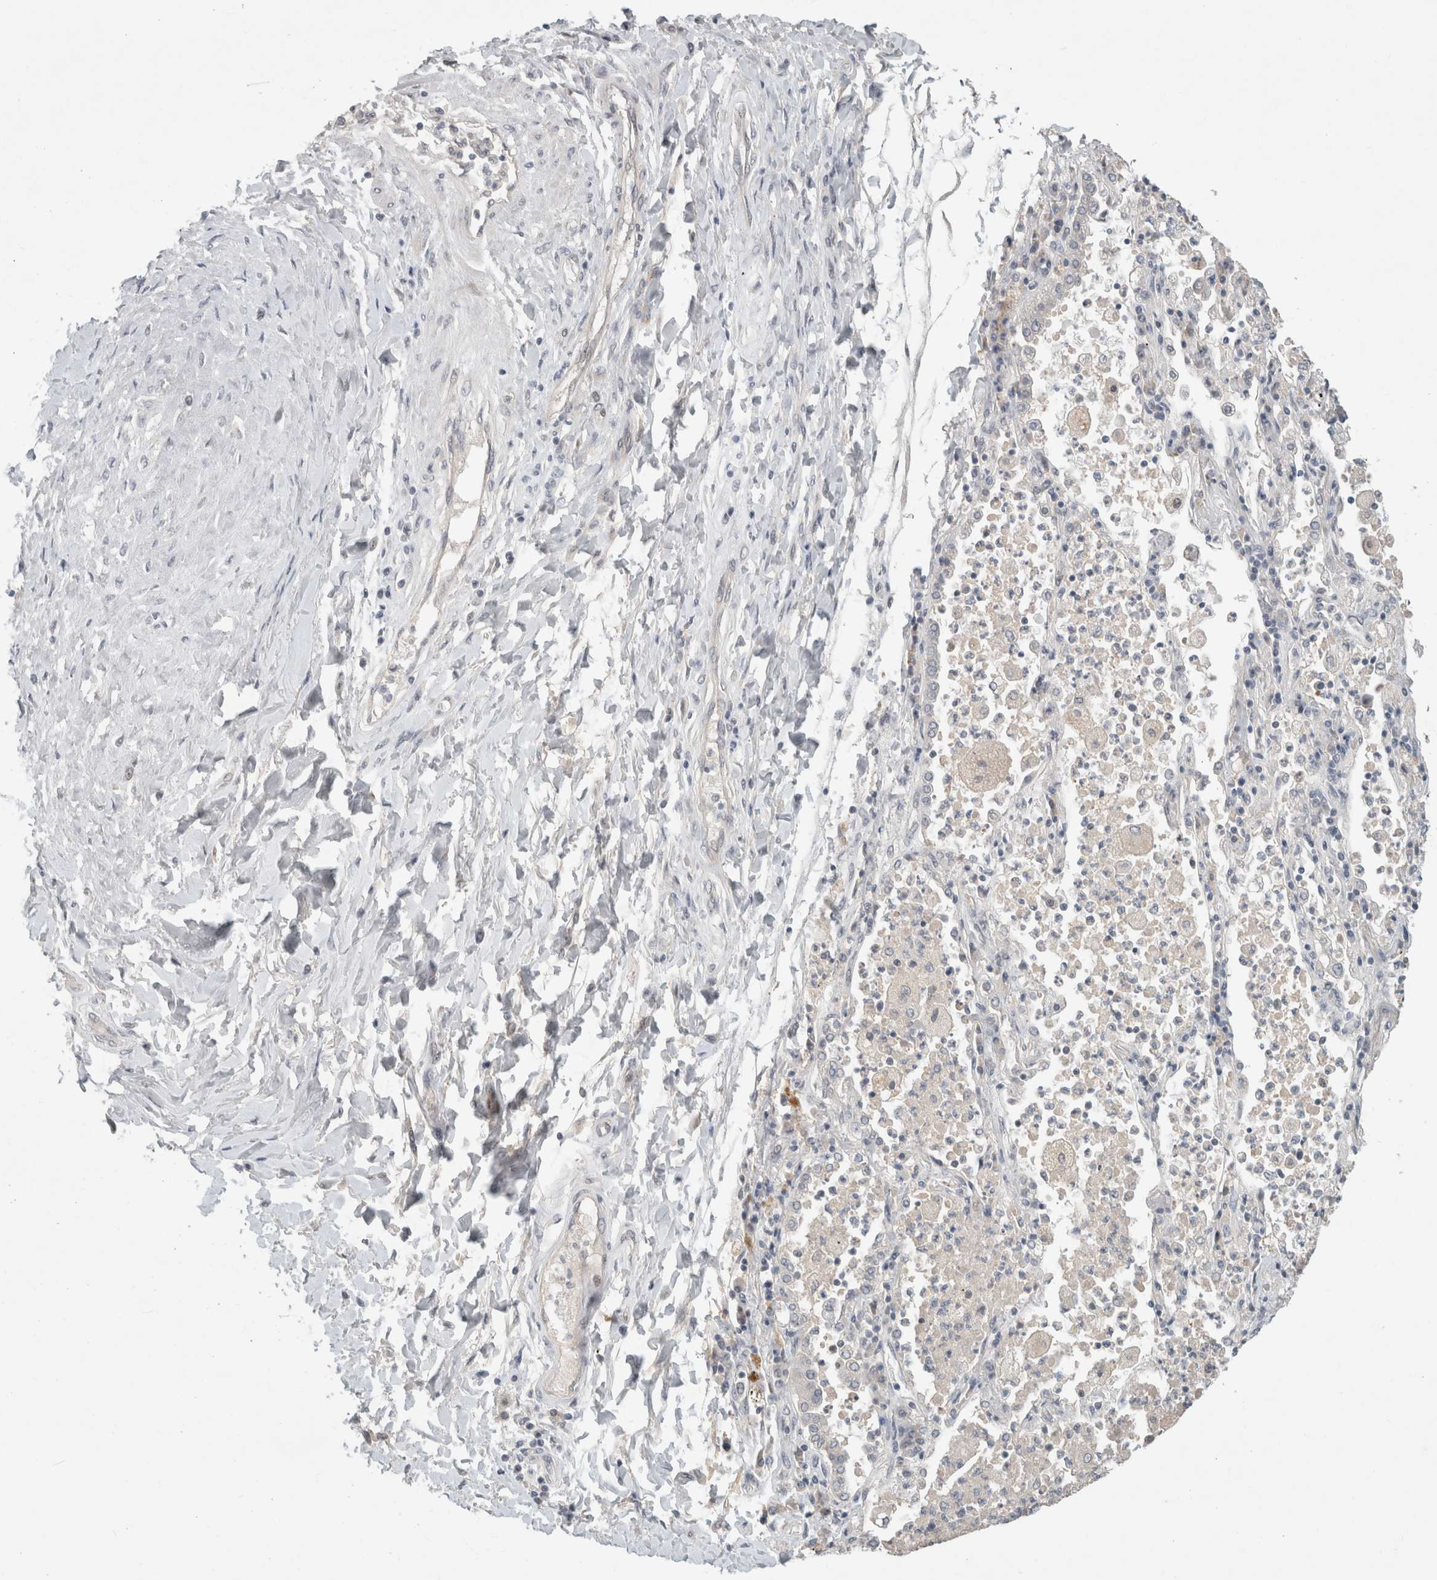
{"staining": {"intensity": "negative", "quantity": "none", "location": "none"}, "tissue": "lung cancer", "cell_type": "Tumor cells", "image_type": "cancer", "snomed": [{"axis": "morphology", "description": "Normal tissue, NOS"}, {"axis": "morphology", "description": "Squamous cell carcinoma, NOS"}, {"axis": "topography", "description": "Lymph node"}, {"axis": "topography", "description": "Cartilage tissue"}, {"axis": "topography", "description": "Bronchus"}, {"axis": "topography", "description": "Lung"}, {"axis": "topography", "description": "Peripheral nerve tissue"}], "caption": "An image of human lung cancer is negative for staining in tumor cells. (DAB (3,3'-diaminobenzidine) IHC visualized using brightfield microscopy, high magnification).", "gene": "RASAL2", "patient": {"sex": "female", "age": 49}}